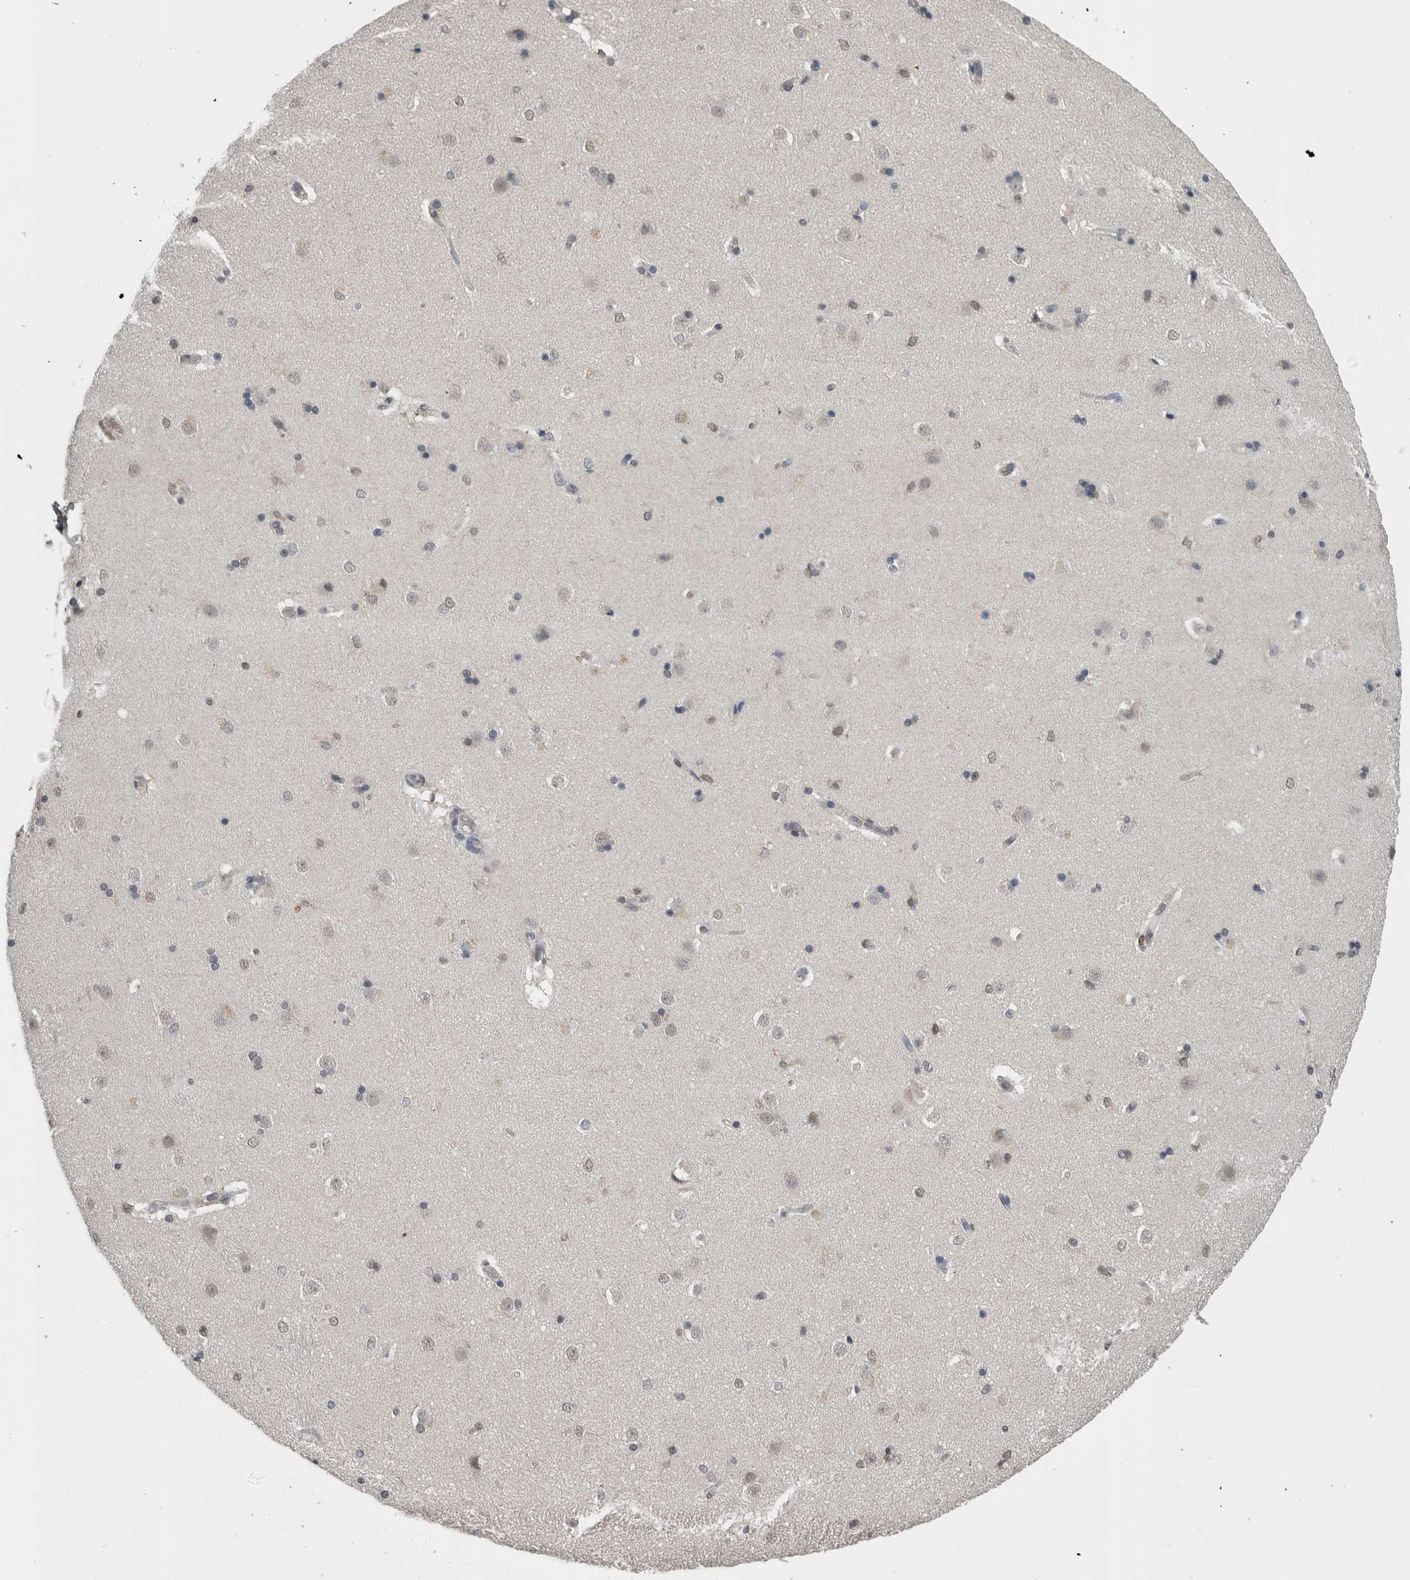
{"staining": {"intensity": "weak", "quantity": "<25%", "location": "nuclear"}, "tissue": "caudate", "cell_type": "Glial cells", "image_type": "normal", "snomed": [{"axis": "morphology", "description": "Normal tissue, NOS"}, {"axis": "topography", "description": "Lateral ventricle wall"}], "caption": "Immunohistochemical staining of unremarkable caudate reveals no significant positivity in glial cells.", "gene": "MAFF", "patient": {"sex": "female", "age": 19}}